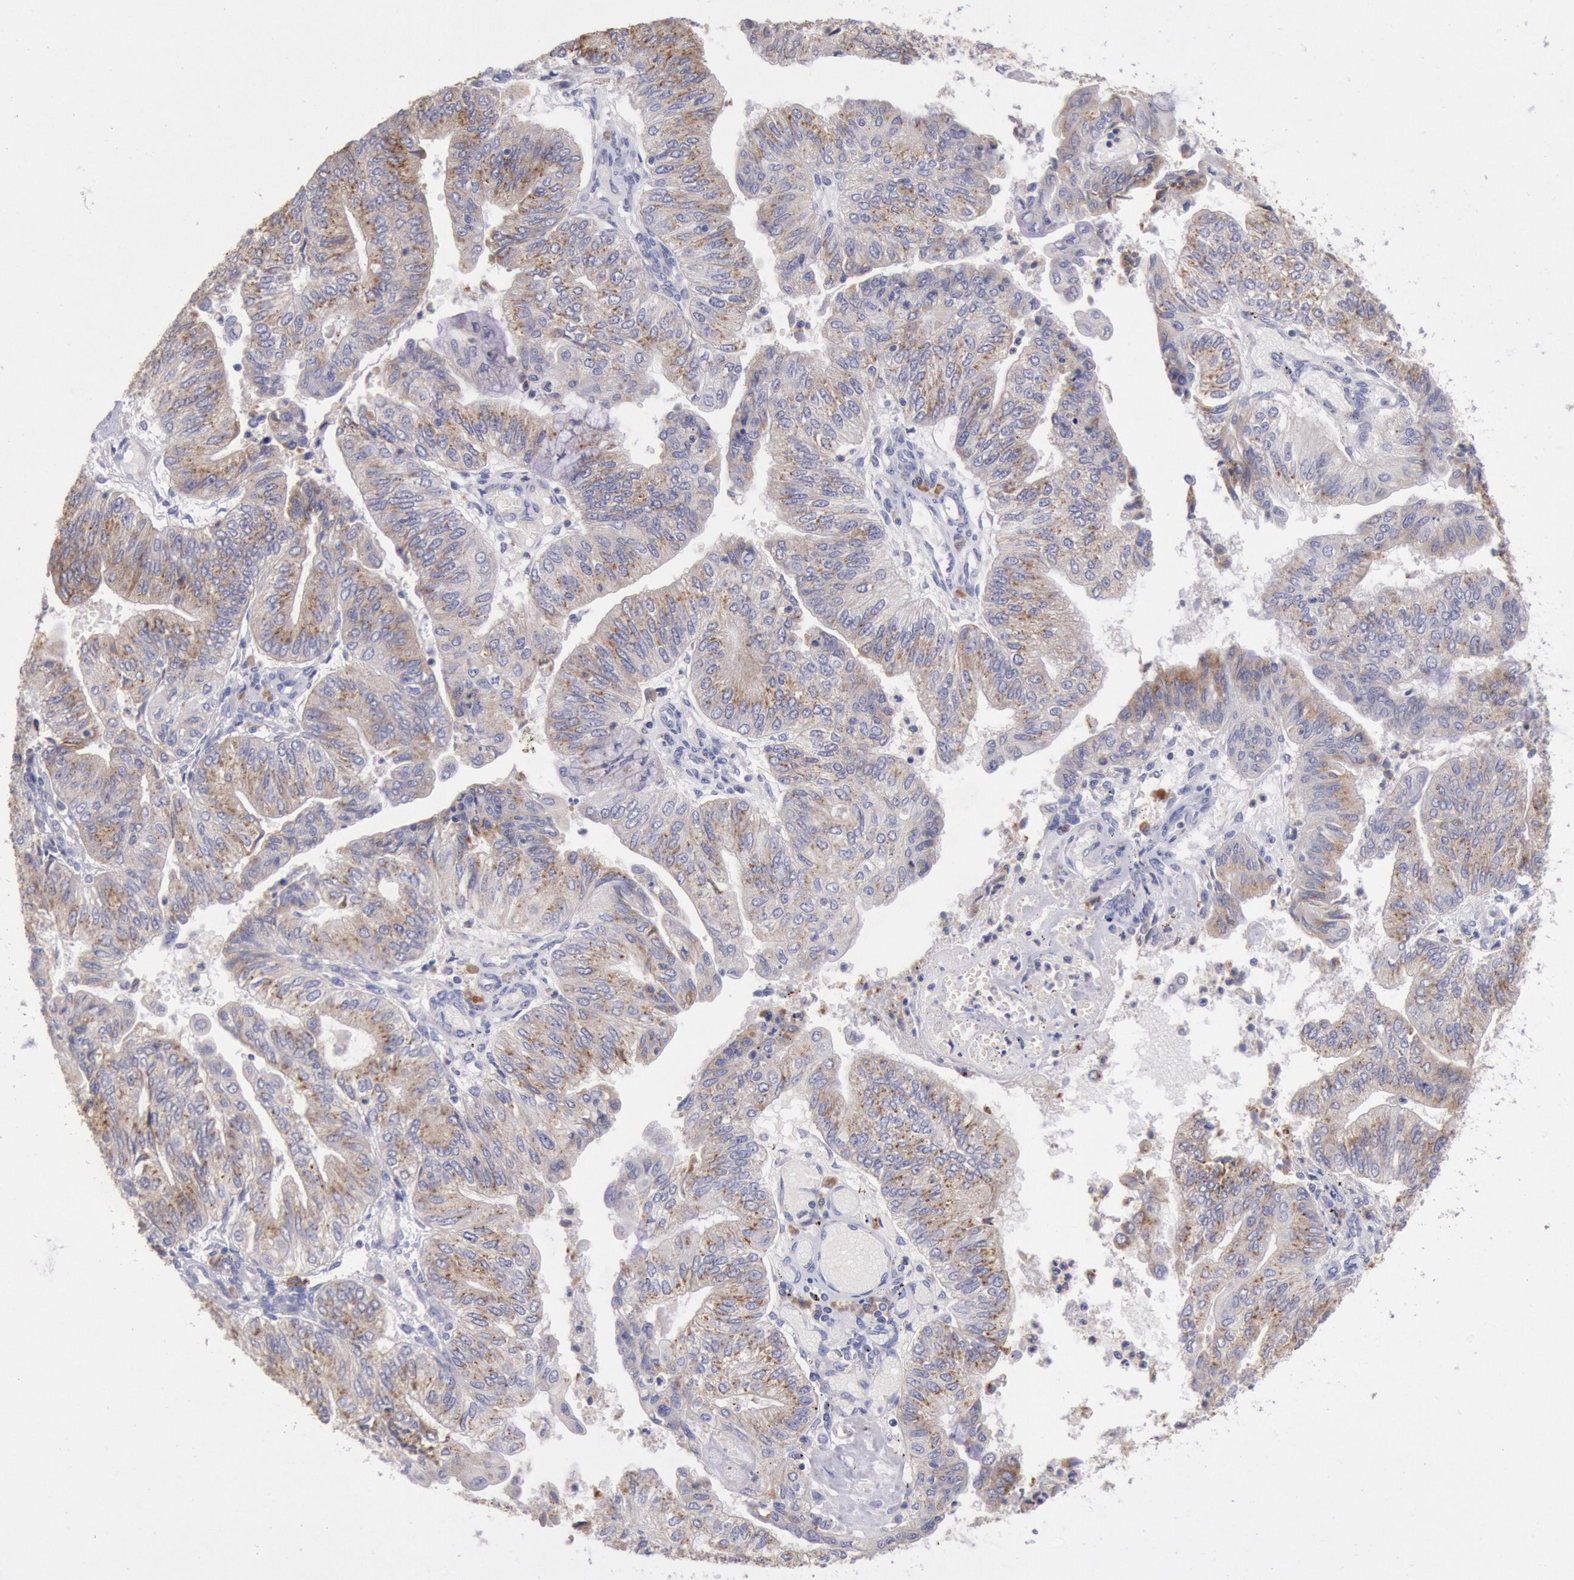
{"staining": {"intensity": "moderate", "quantity": "25%-75%", "location": "cytoplasmic/membranous"}, "tissue": "endometrial cancer", "cell_type": "Tumor cells", "image_type": "cancer", "snomed": [{"axis": "morphology", "description": "Adenocarcinoma, NOS"}, {"axis": "topography", "description": "Endometrium"}], "caption": "Endometrial adenocarcinoma tissue displays moderate cytoplasmic/membranous positivity in approximately 25%-75% of tumor cells", "gene": "GAL3ST1", "patient": {"sex": "female", "age": 59}}